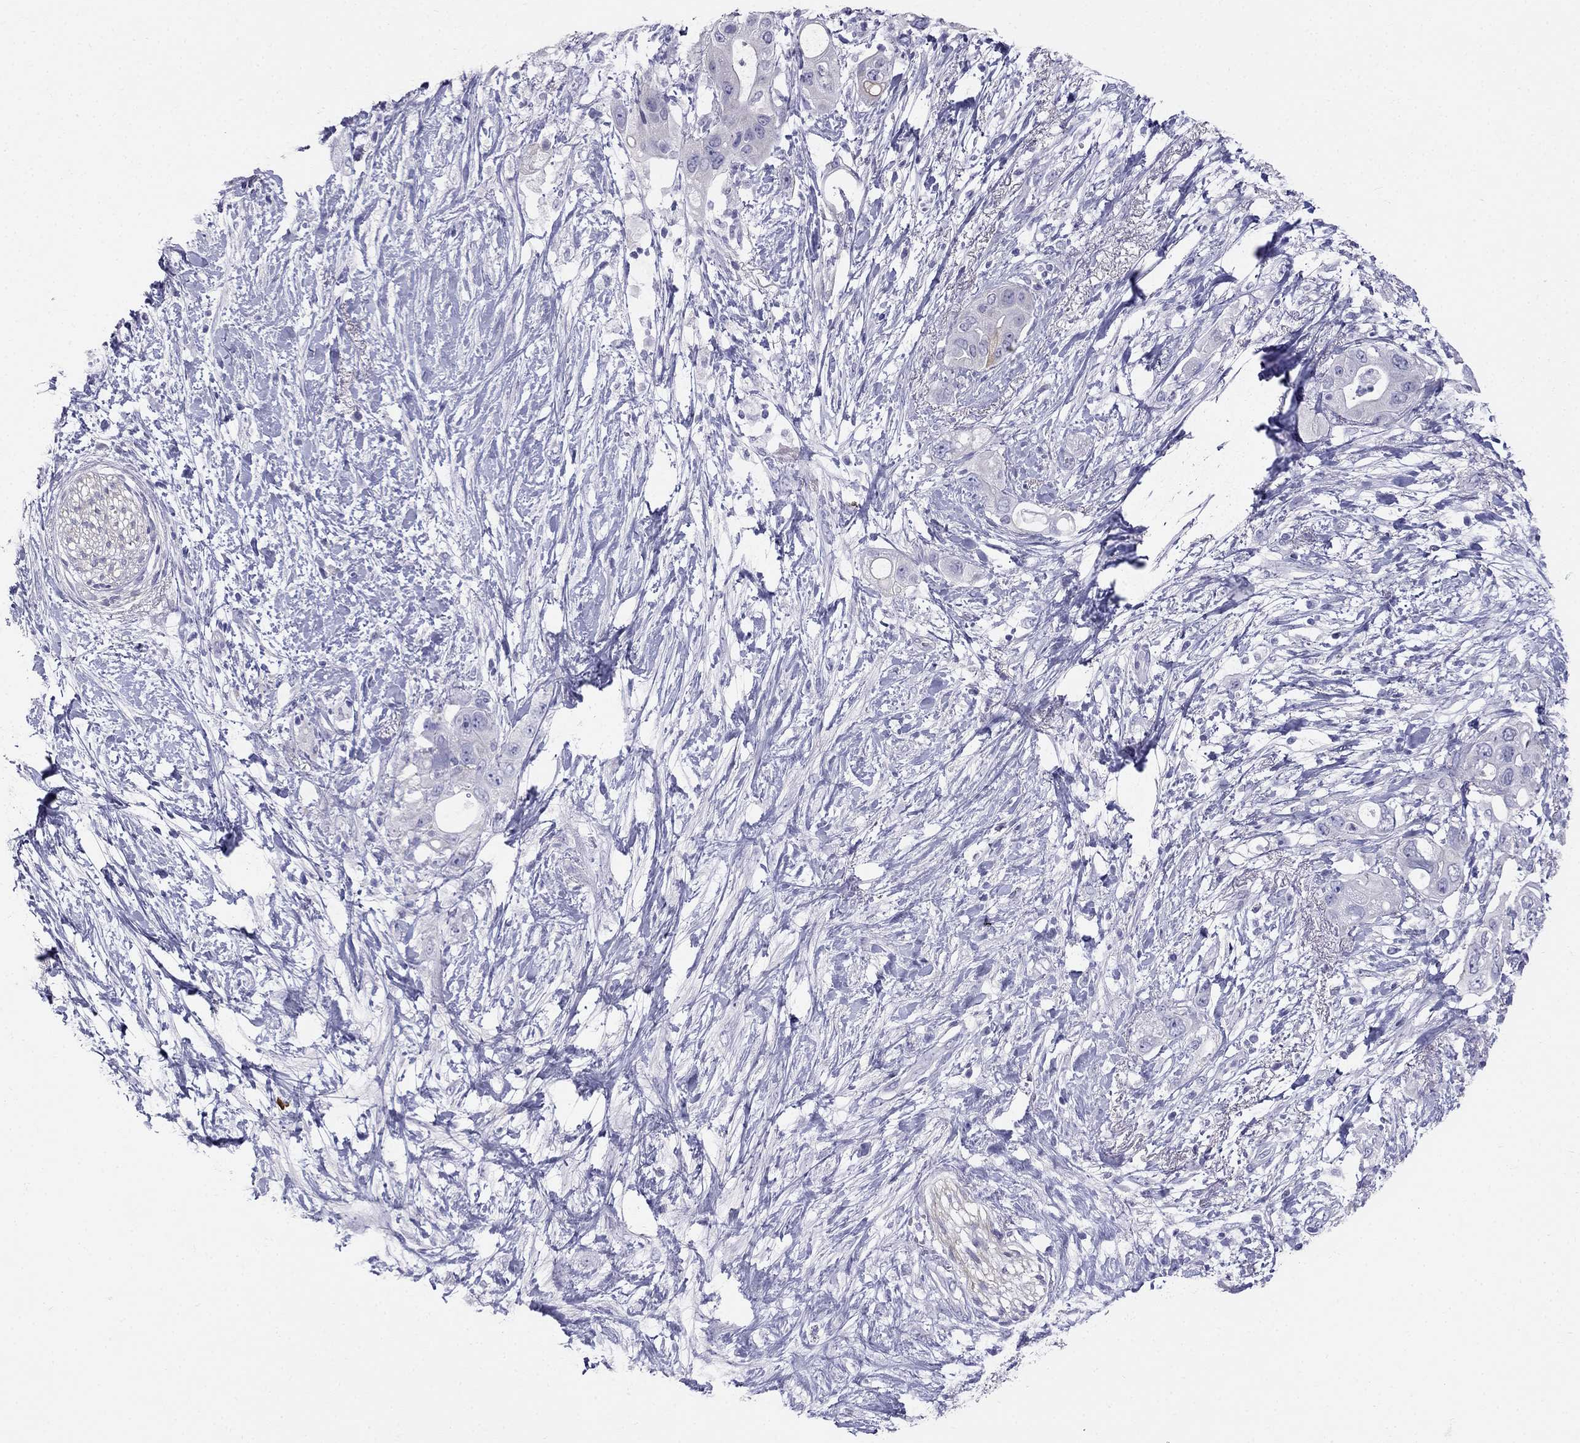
{"staining": {"intensity": "negative", "quantity": "none", "location": "none"}, "tissue": "pancreatic cancer", "cell_type": "Tumor cells", "image_type": "cancer", "snomed": [{"axis": "morphology", "description": "Adenocarcinoma, NOS"}, {"axis": "topography", "description": "Pancreas"}], "caption": "A high-resolution micrograph shows IHC staining of adenocarcinoma (pancreatic), which exhibits no significant expression in tumor cells. The staining is performed using DAB brown chromogen with nuclei counter-stained in using hematoxylin.", "gene": "RFLNA", "patient": {"sex": "female", "age": 72}}